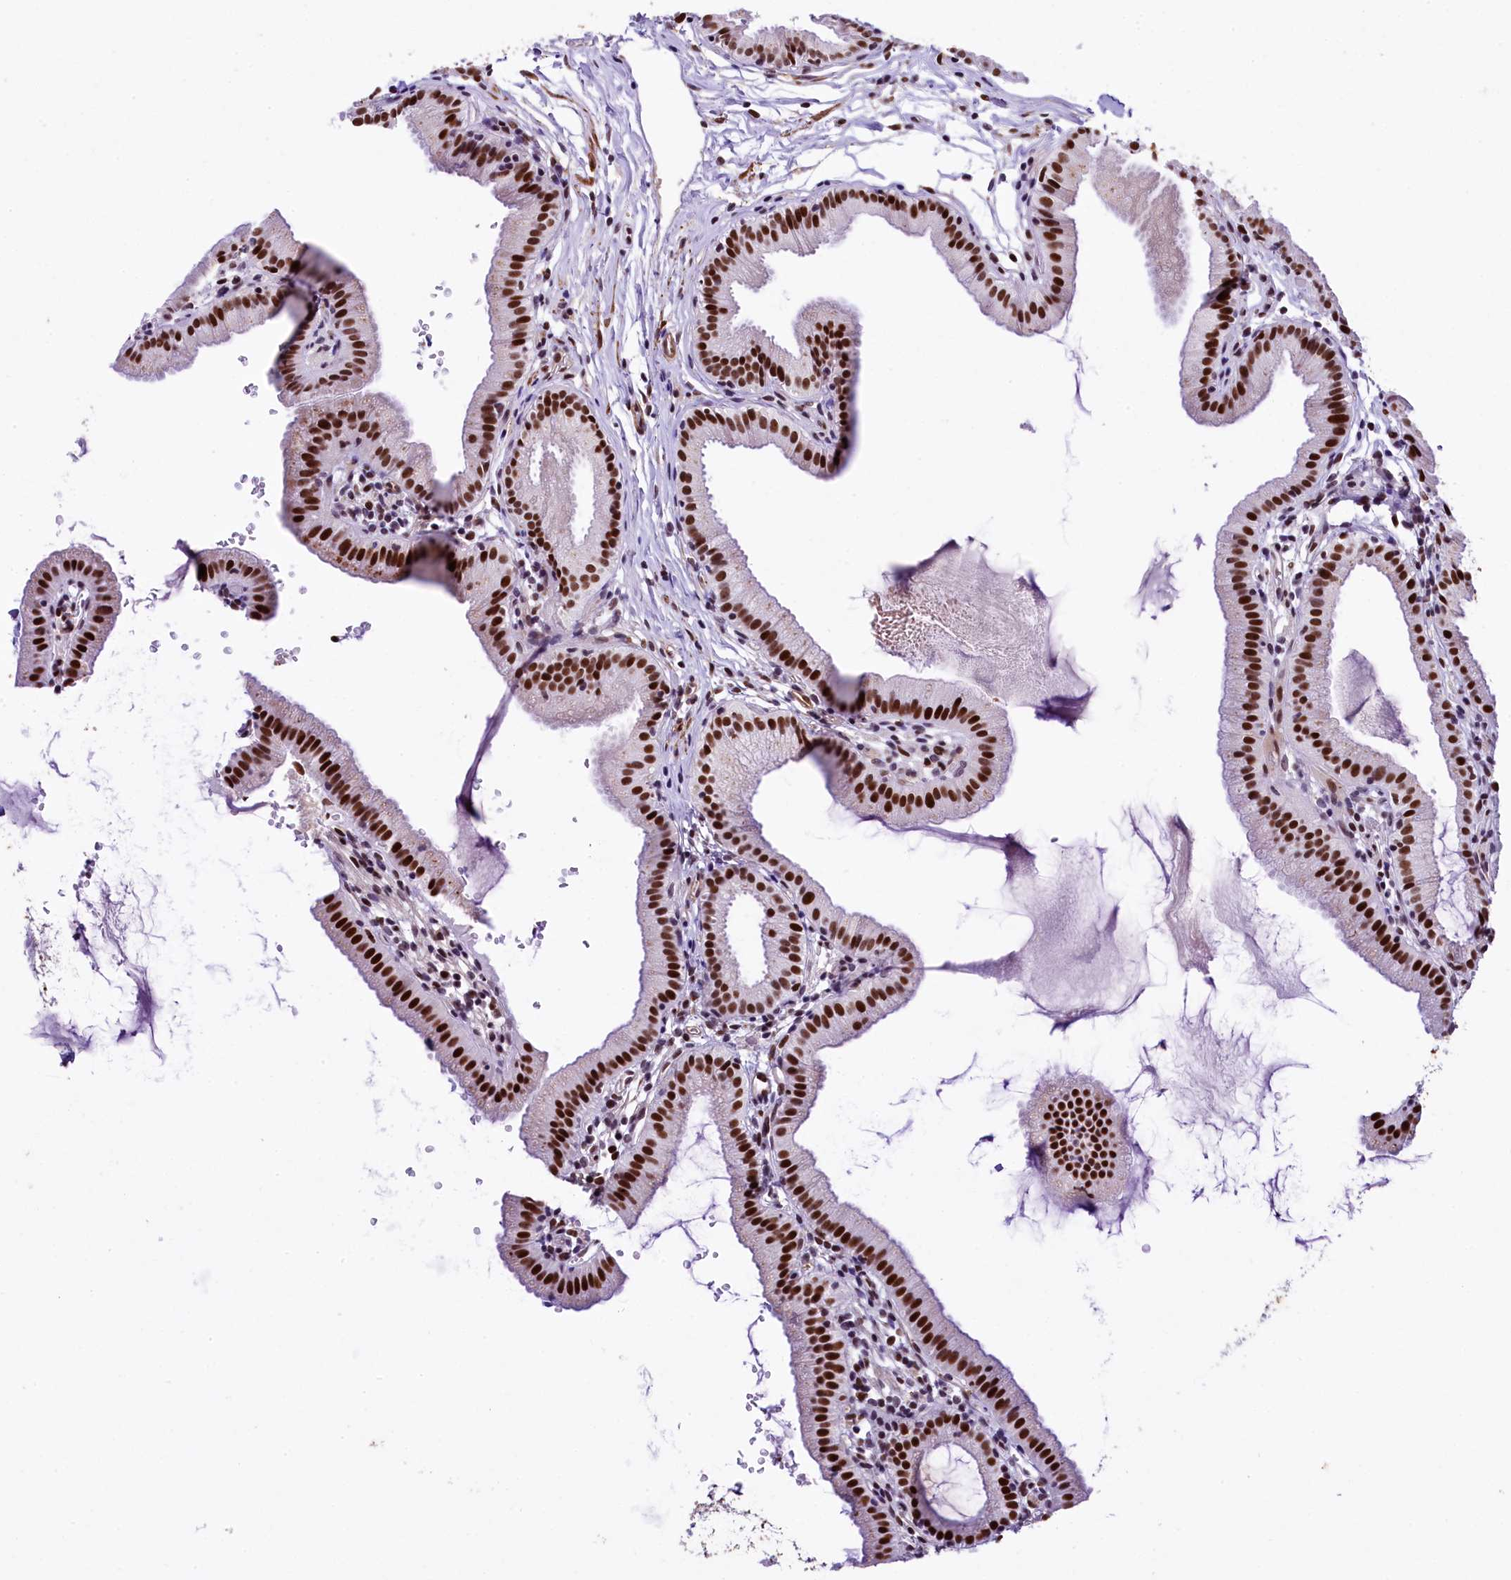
{"staining": {"intensity": "strong", "quantity": ">75%", "location": "nuclear"}, "tissue": "gallbladder", "cell_type": "Glandular cells", "image_type": "normal", "snomed": [{"axis": "morphology", "description": "Normal tissue, NOS"}, {"axis": "topography", "description": "Gallbladder"}], "caption": "This photomicrograph demonstrates IHC staining of normal human gallbladder, with high strong nuclear positivity in about >75% of glandular cells.", "gene": "SAMD10", "patient": {"sex": "female", "age": 46}}